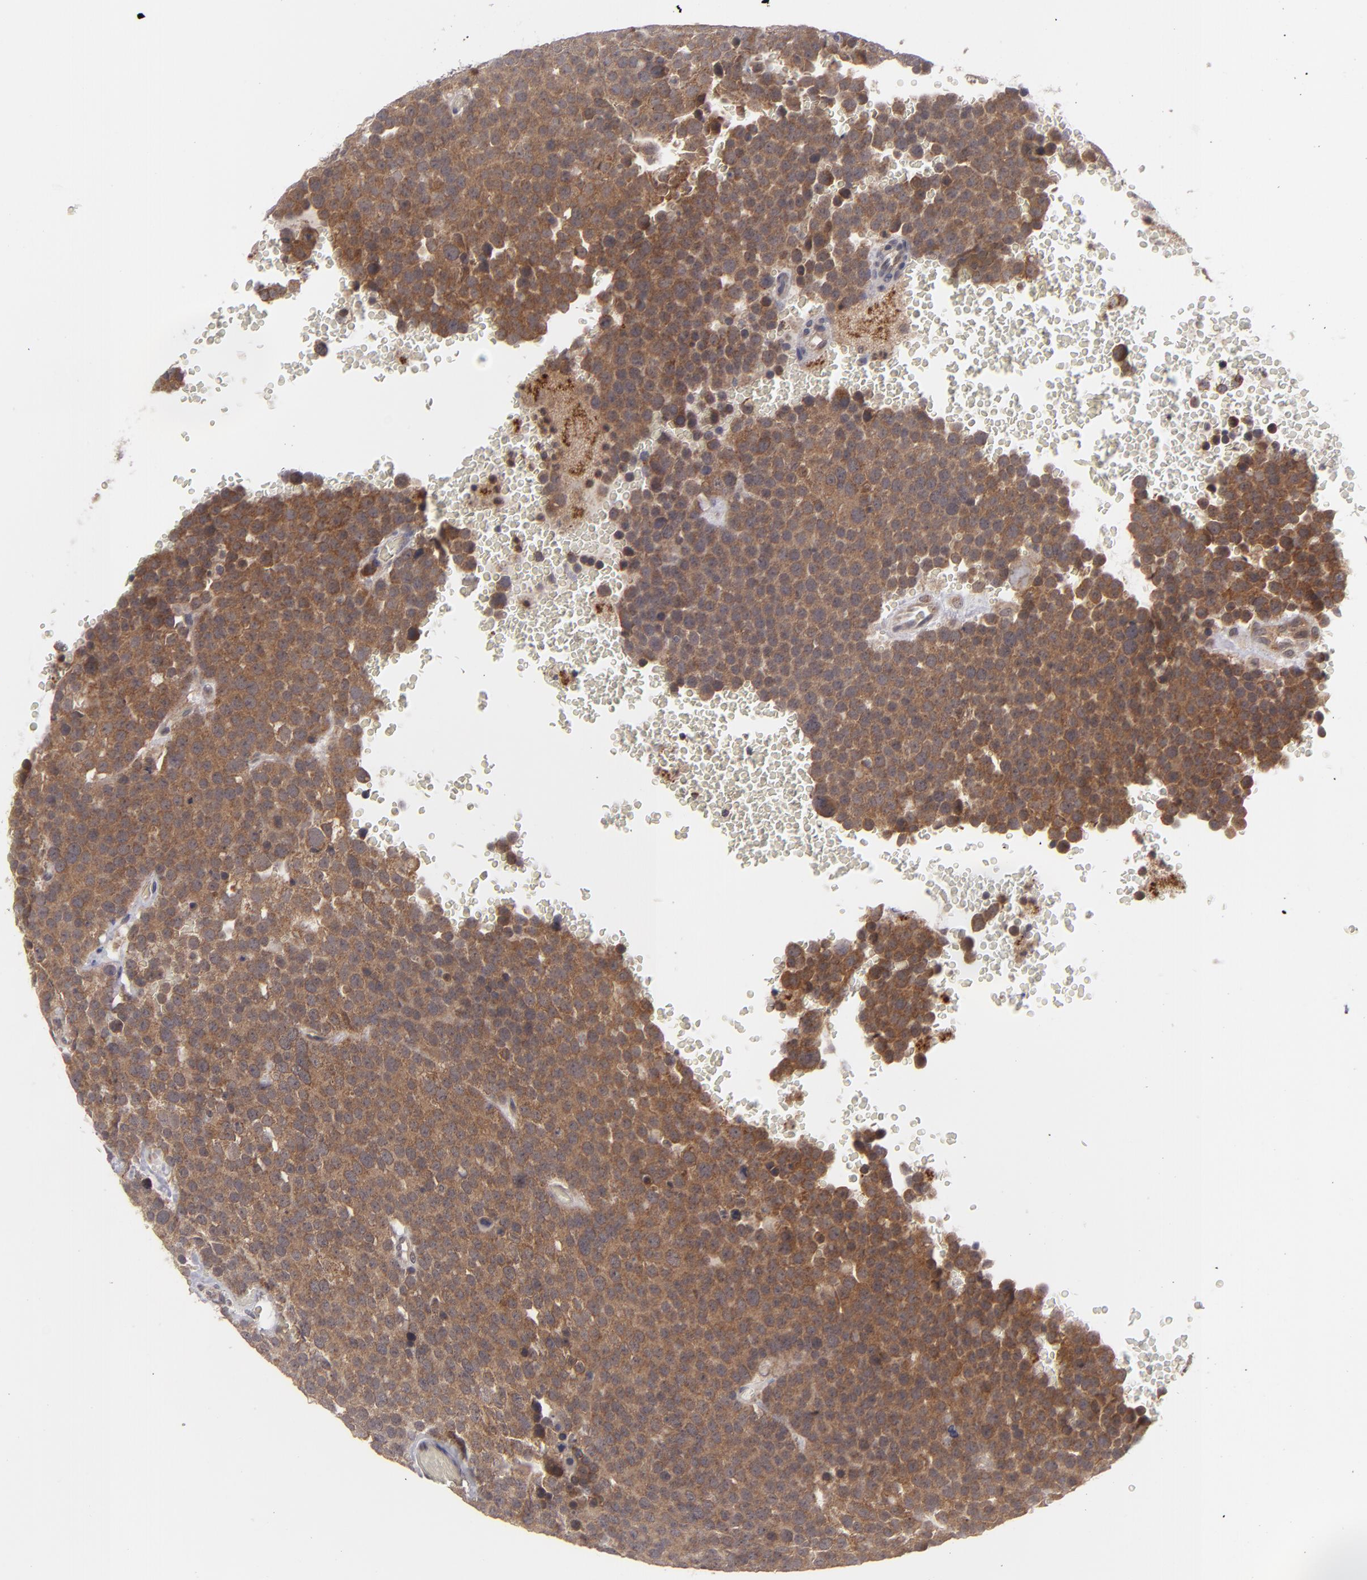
{"staining": {"intensity": "moderate", "quantity": ">75%", "location": "cytoplasmic/membranous"}, "tissue": "testis cancer", "cell_type": "Tumor cells", "image_type": "cancer", "snomed": [{"axis": "morphology", "description": "Seminoma, NOS"}, {"axis": "topography", "description": "Testis"}], "caption": "Seminoma (testis) stained with a brown dye shows moderate cytoplasmic/membranous positive staining in approximately >75% of tumor cells.", "gene": "BMP6", "patient": {"sex": "male", "age": 71}}